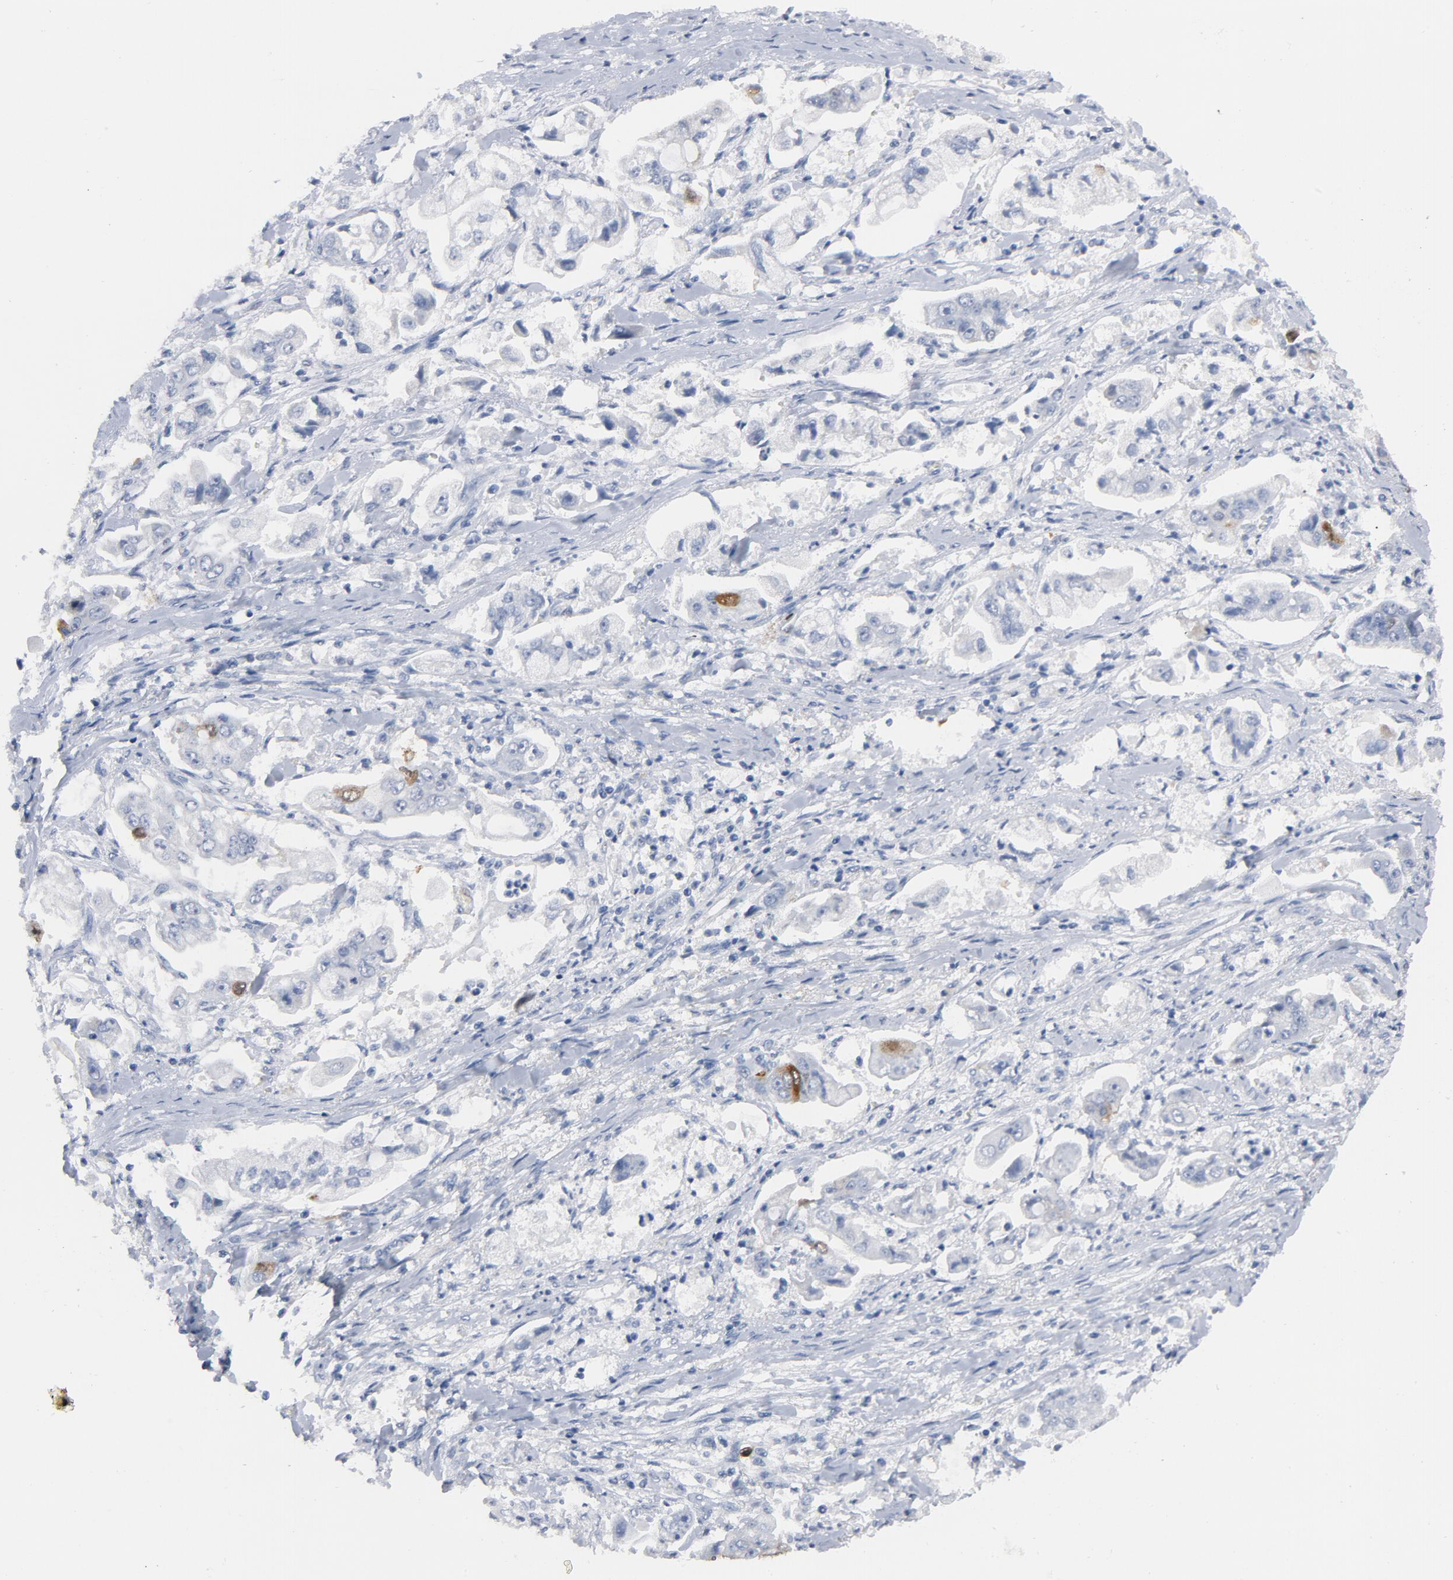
{"staining": {"intensity": "moderate", "quantity": "<25%", "location": "nuclear"}, "tissue": "stomach cancer", "cell_type": "Tumor cells", "image_type": "cancer", "snomed": [{"axis": "morphology", "description": "Adenocarcinoma, NOS"}, {"axis": "topography", "description": "Stomach"}], "caption": "Immunohistochemical staining of human stomach adenocarcinoma shows low levels of moderate nuclear positivity in about <25% of tumor cells. (brown staining indicates protein expression, while blue staining denotes nuclei).", "gene": "CDC20", "patient": {"sex": "male", "age": 62}}